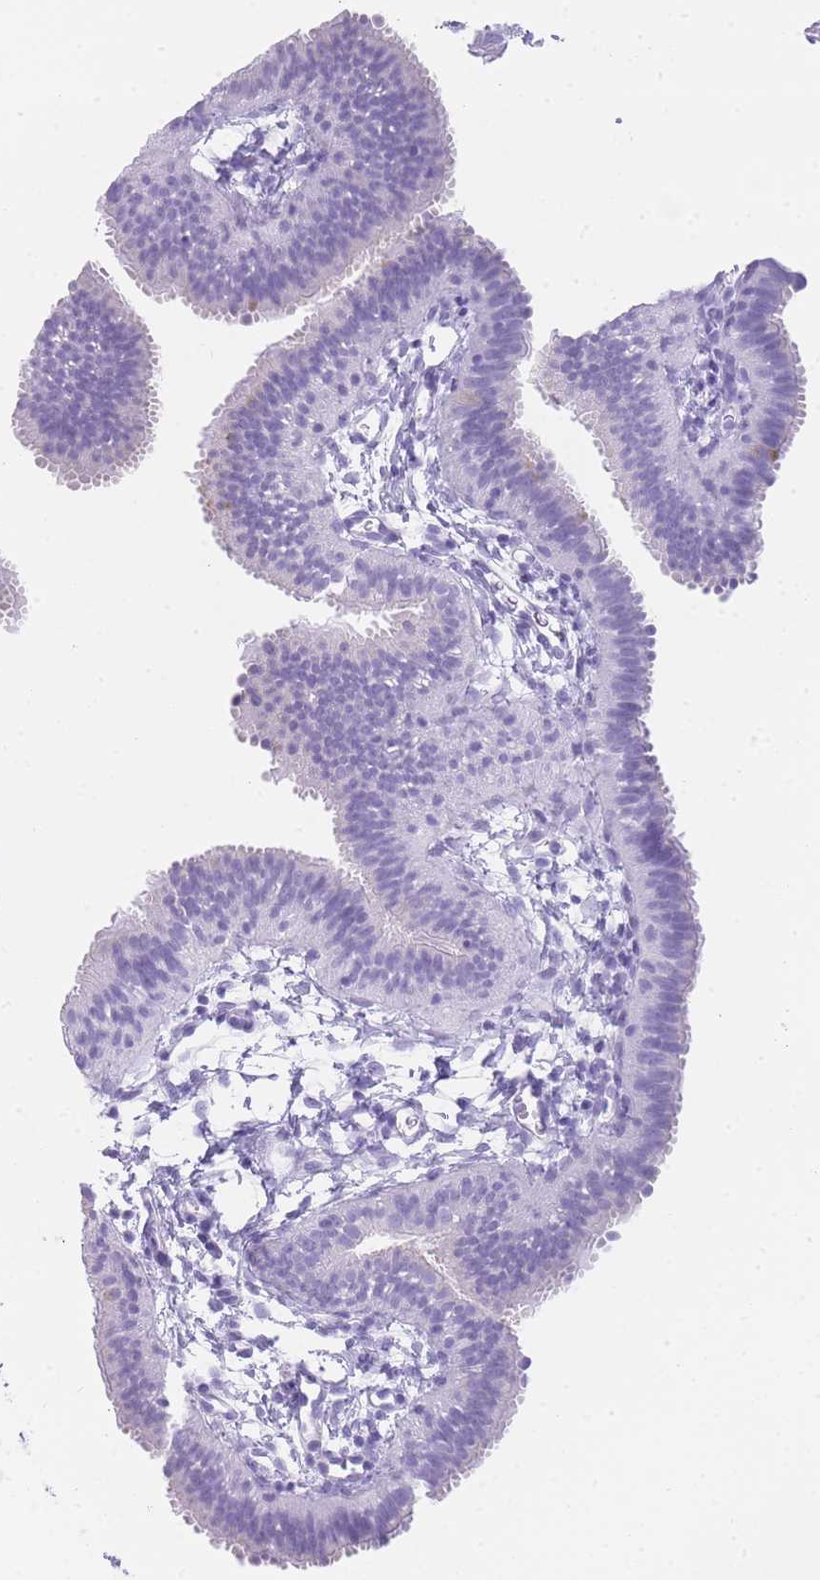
{"staining": {"intensity": "negative", "quantity": "none", "location": "none"}, "tissue": "fallopian tube", "cell_type": "Glandular cells", "image_type": "normal", "snomed": [{"axis": "morphology", "description": "Normal tissue, NOS"}, {"axis": "topography", "description": "Fallopian tube"}], "caption": "The immunohistochemistry photomicrograph has no significant staining in glandular cells of fallopian tube.", "gene": "INS", "patient": {"sex": "female", "age": 35}}